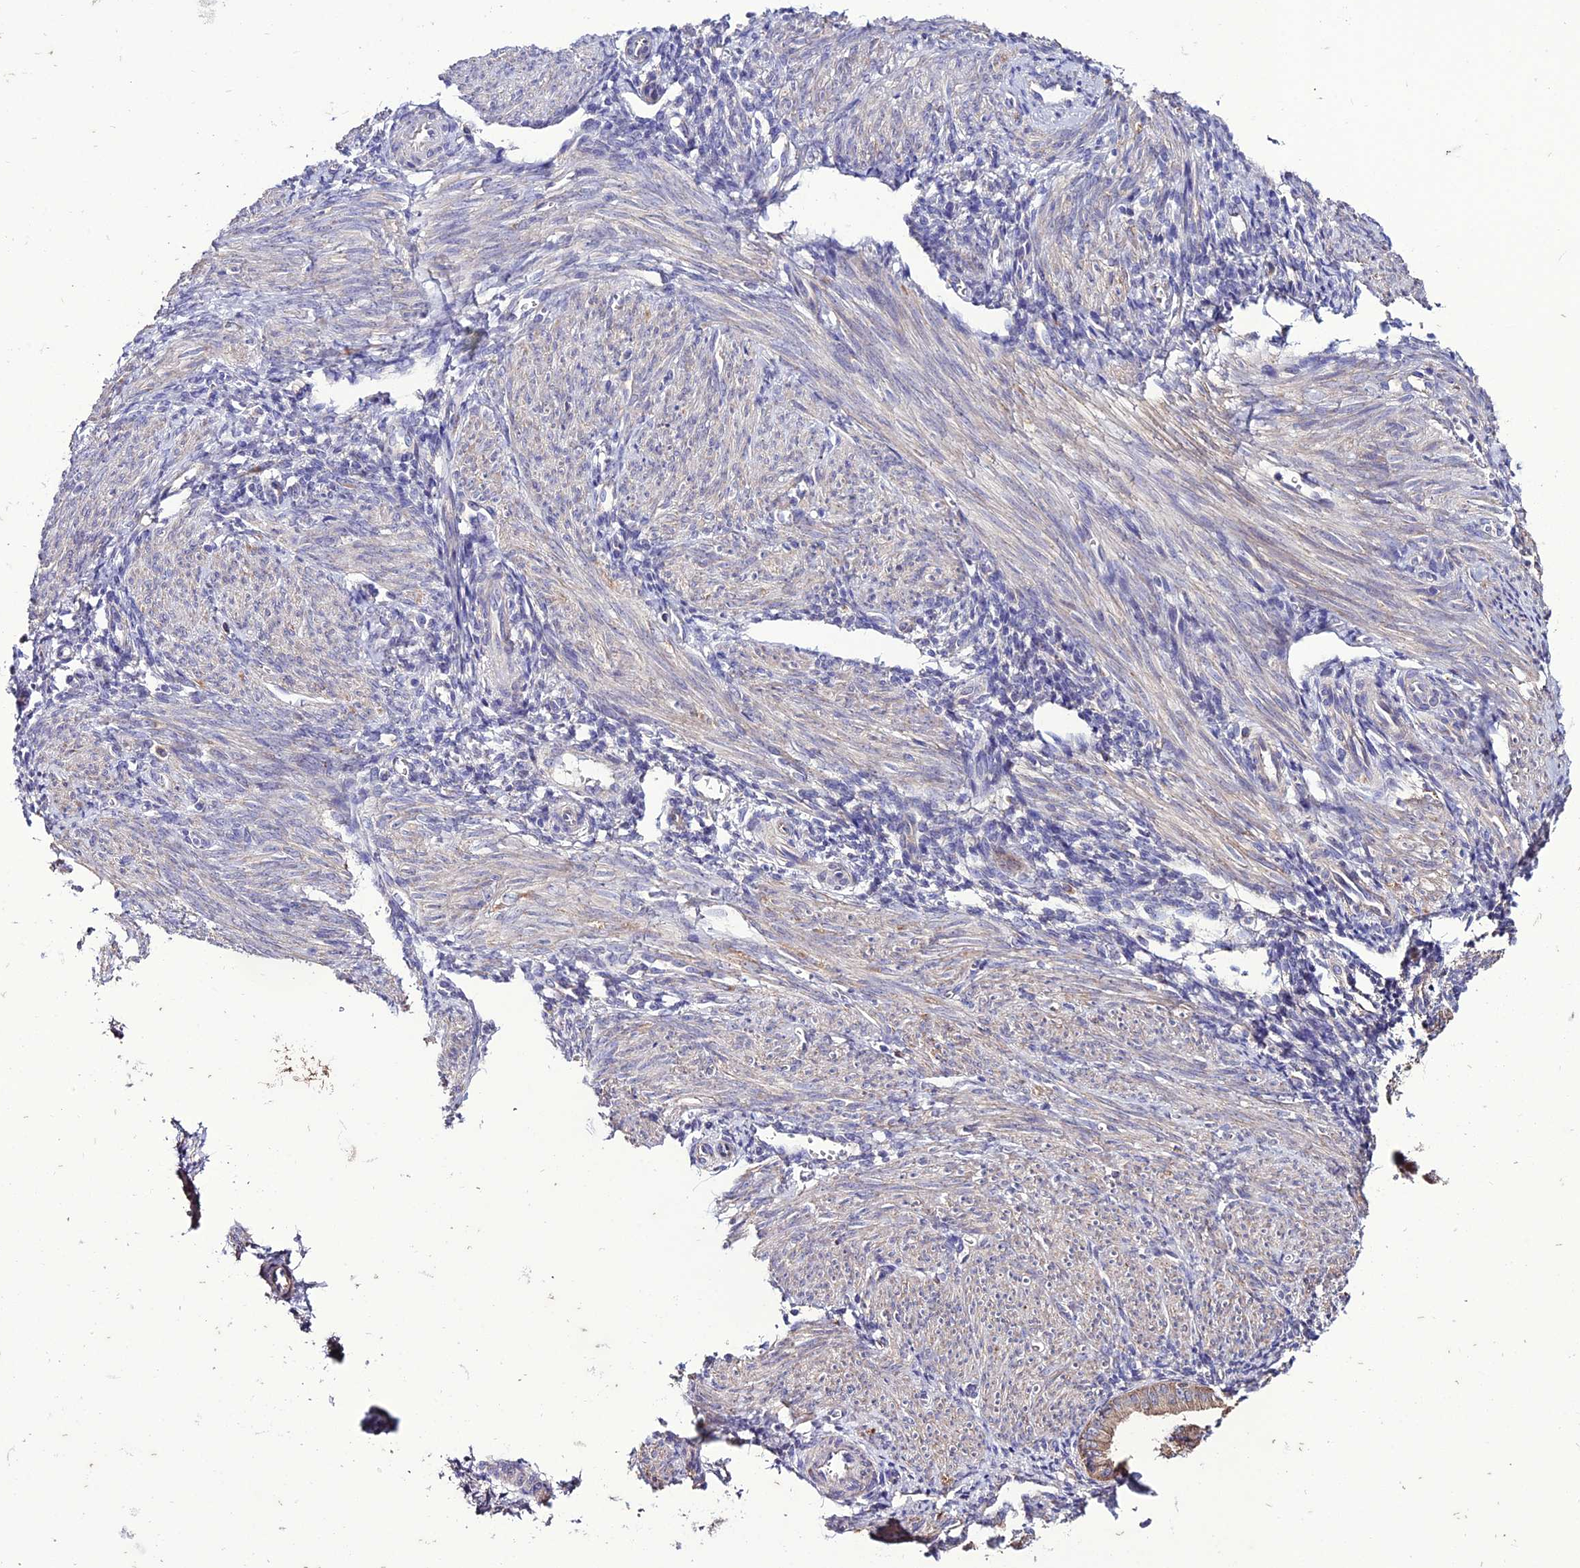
{"staining": {"intensity": "negative", "quantity": "none", "location": "none"}, "tissue": "endometrium", "cell_type": "Cells in endometrial stroma", "image_type": "normal", "snomed": [{"axis": "morphology", "description": "Normal tissue, NOS"}, {"axis": "topography", "description": "Uterus"}, {"axis": "topography", "description": "Endometrium"}], "caption": "High magnification brightfield microscopy of normal endometrium stained with DAB (3,3'-diaminobenzidine) (brown) and counterstained with hematoxylin (blue): cells in endometrial stroma show no significant expression. The staining was performed using DAB (3,3'-diaminobenzidine) to visualize the protein expression in brown, while the nuclei were stained in blue with hematoxylin (Magnification: 20x).", "gene": "HOGA1", "patient": {"sex": "female", "age": 48}}